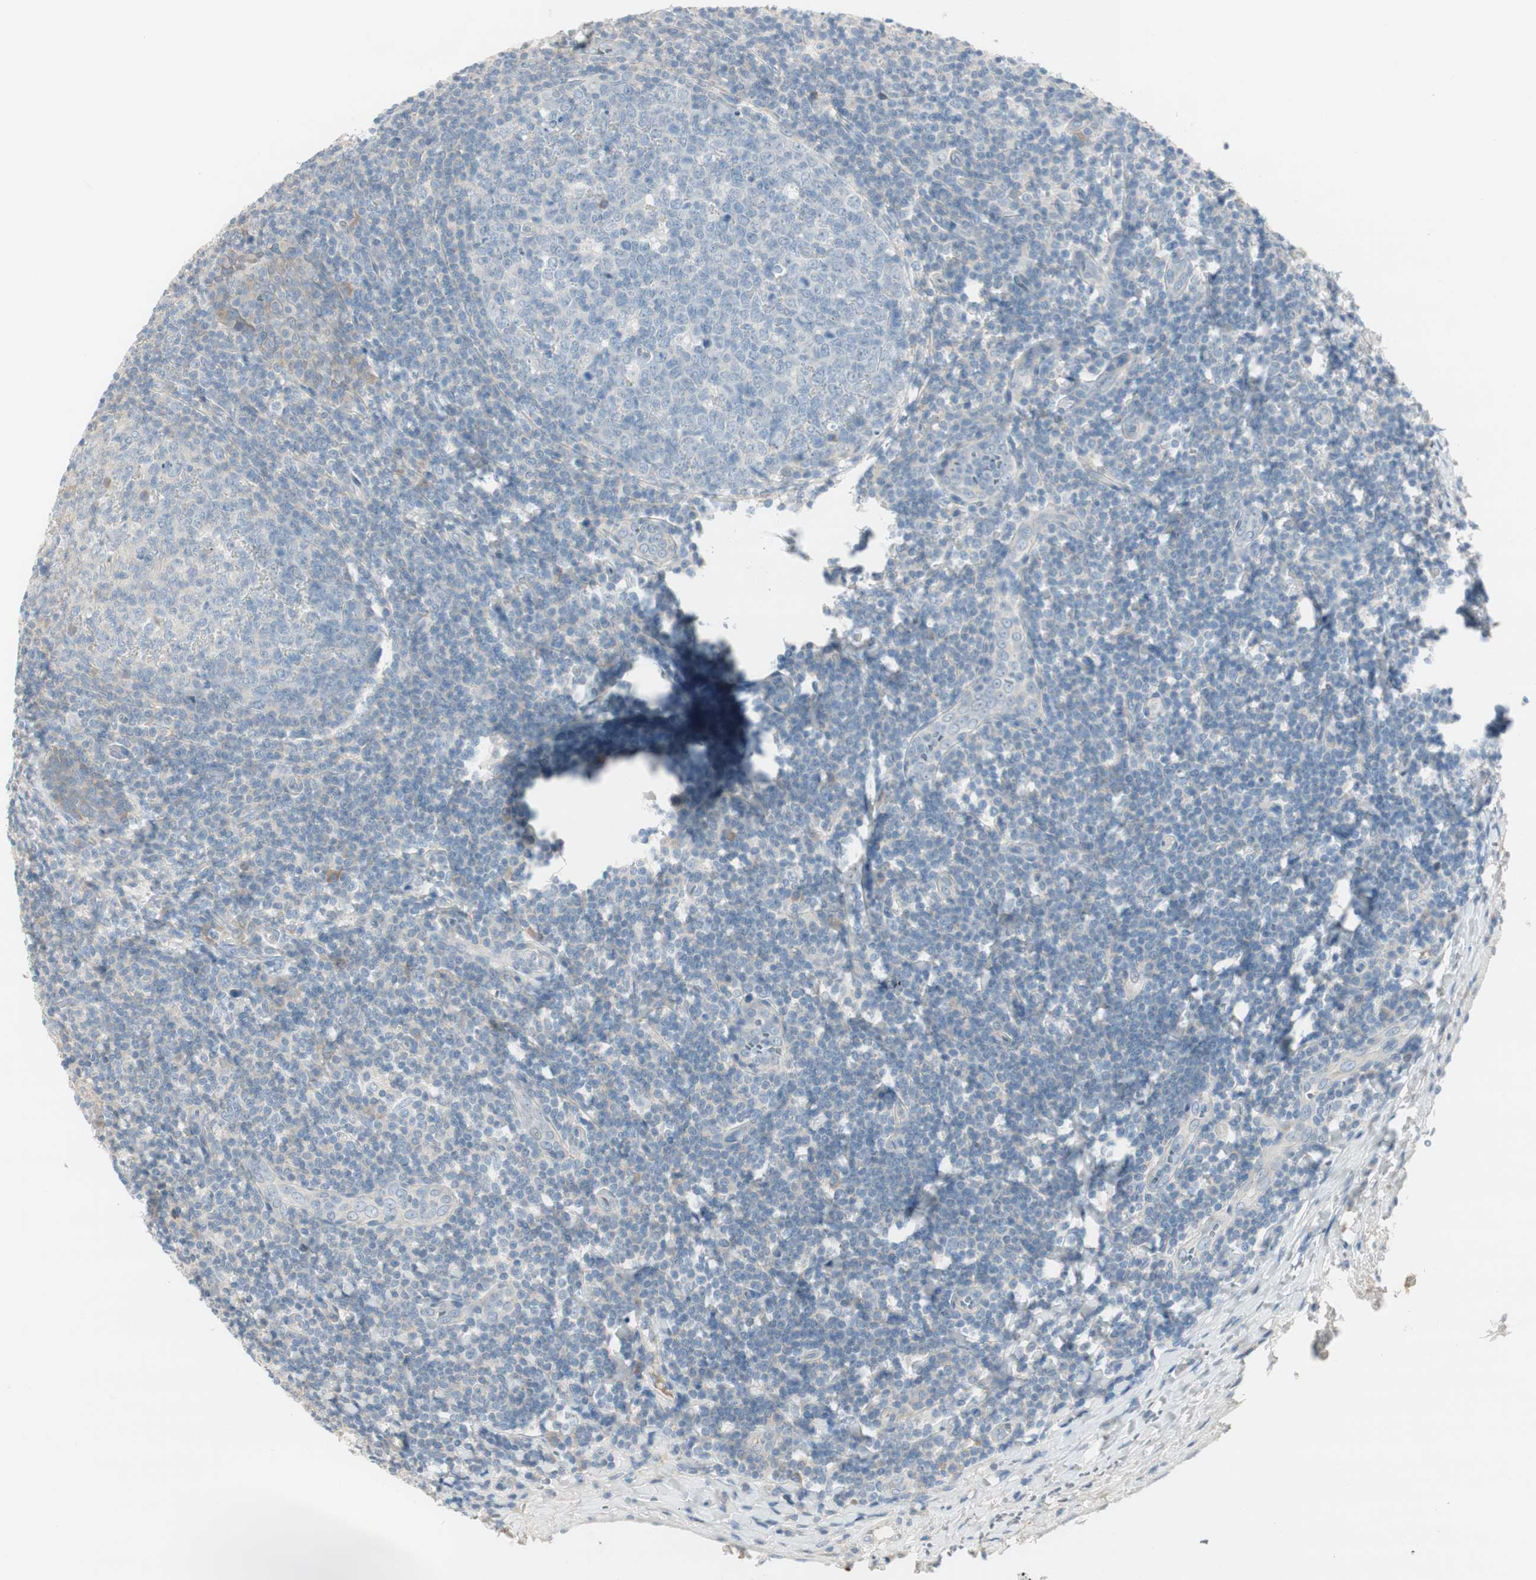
{"staining": {"intensity": "negative", "quantity": "none", "location": "none"}, "tissue": "tonsil", "cell_type": "Germinal center cells", "image_type": "normal", "snomed": [{"axis": "morphology", "description": "Normal tissue, NOS"}, {"axis": "topography", "description": "Tonsil"}], "caption": "IHC of normal tonsil demonstrates no expression in germinal center cells.", "gene": "EVA1A", "patient": {"sex": "male", "age": 31}}